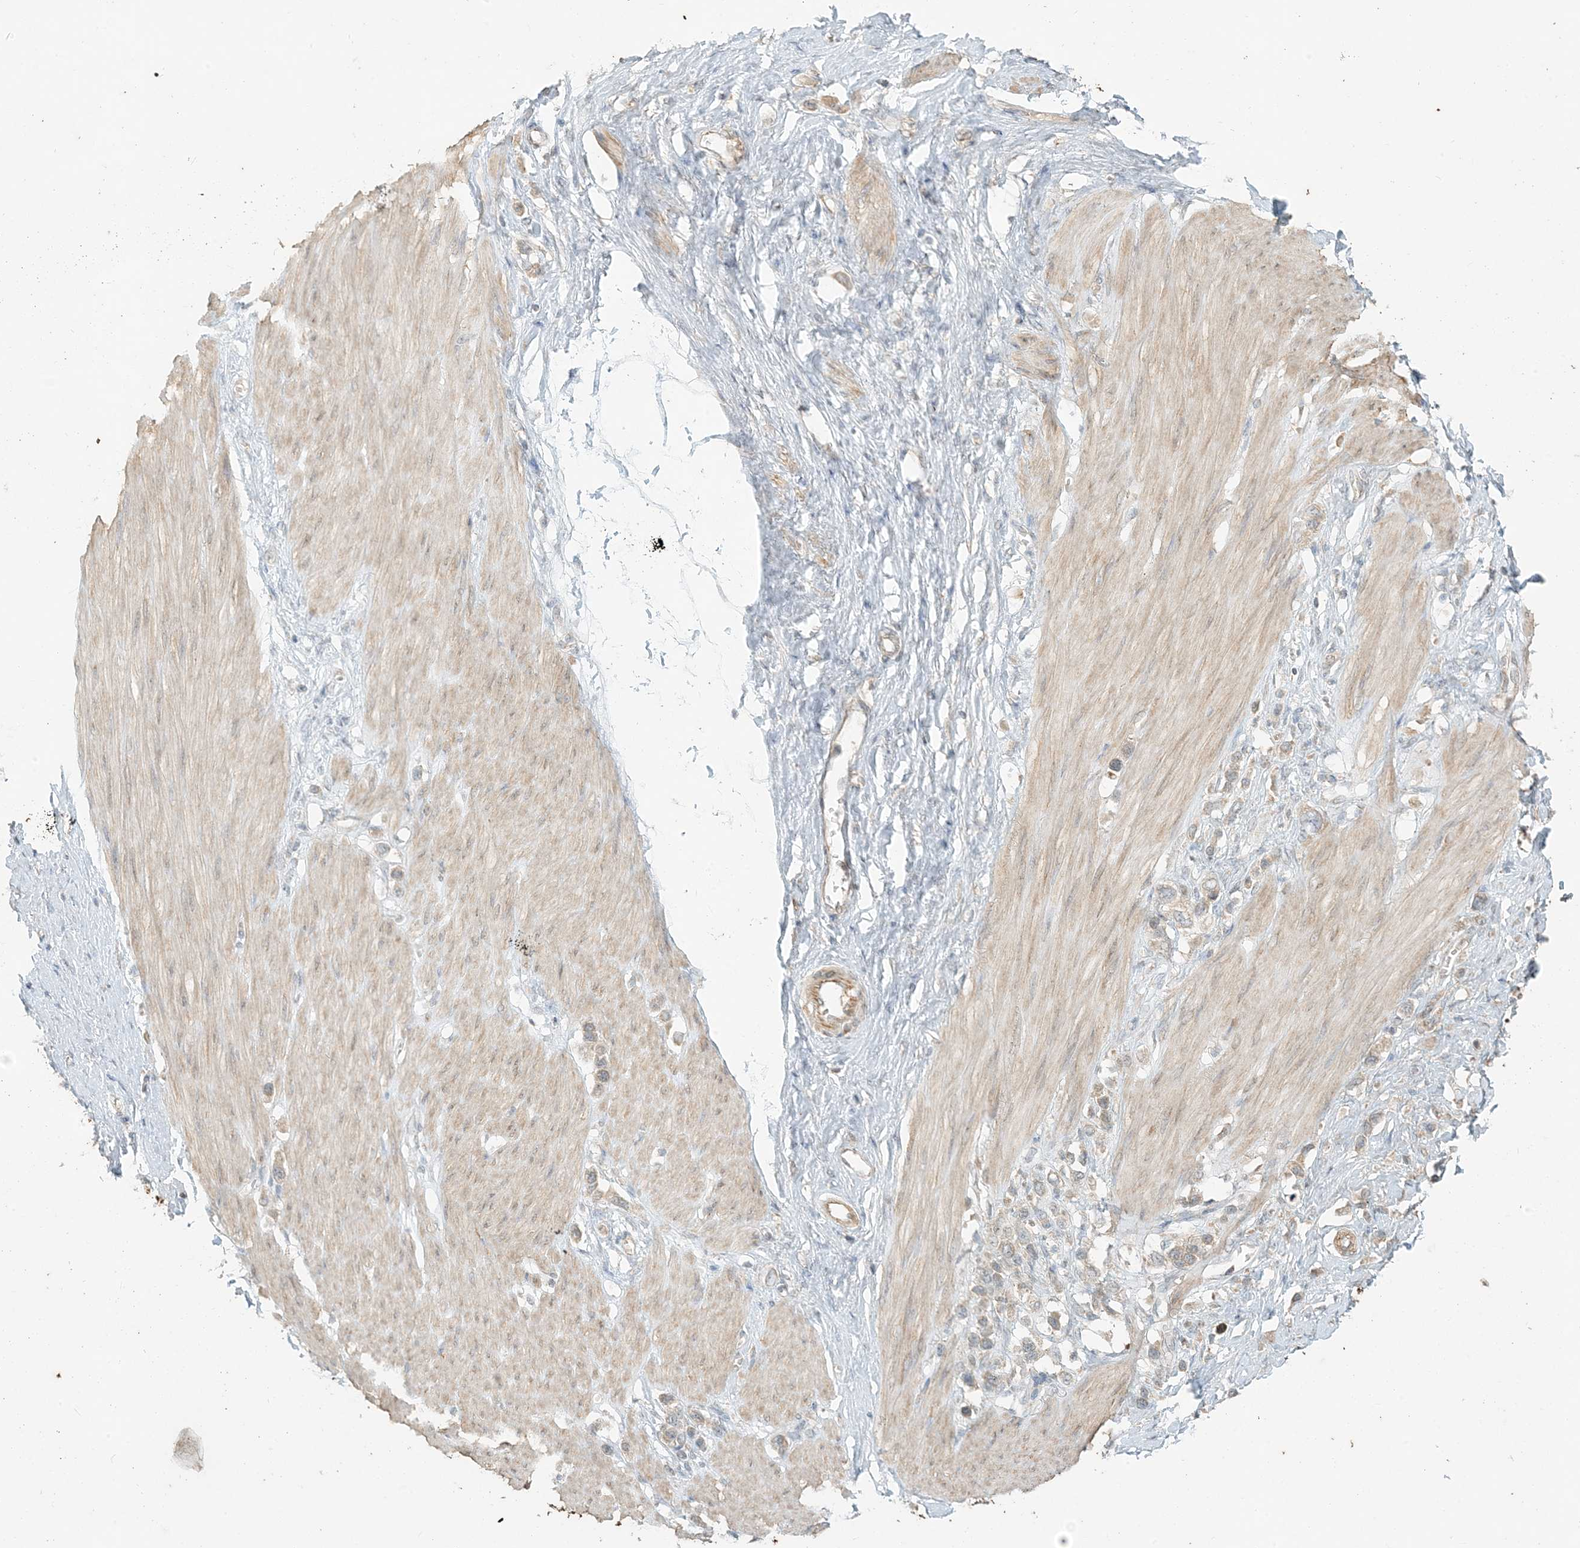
{"staining": {"intensity": "weak", "quantity": ">75%", "location": "cytoplasmic/membranous"}, "tissue": "stomach cancer", "cell_type": "Tumor cells", "image_type": "cancer", "snomed": [{"axis": "morphology", "description": "Adenocarcinoma, NOS"}, {"axis": "topography", "description": "Stomach"}], "caption": "Brown immunohistochemical staining in human adenocarcinoma (stomach) demonstrates weak cytoplasmic/membranous expression in approximately >75% of tumor cells. The staining is performed using DAB (3,3'-diaminobenzidine) brown chromogen to label protein expression. The nuclei are counter-stained blue using hematoxylin.", "gene": "MCOLN1", "patient": {"sex": "female", "age": 65}}